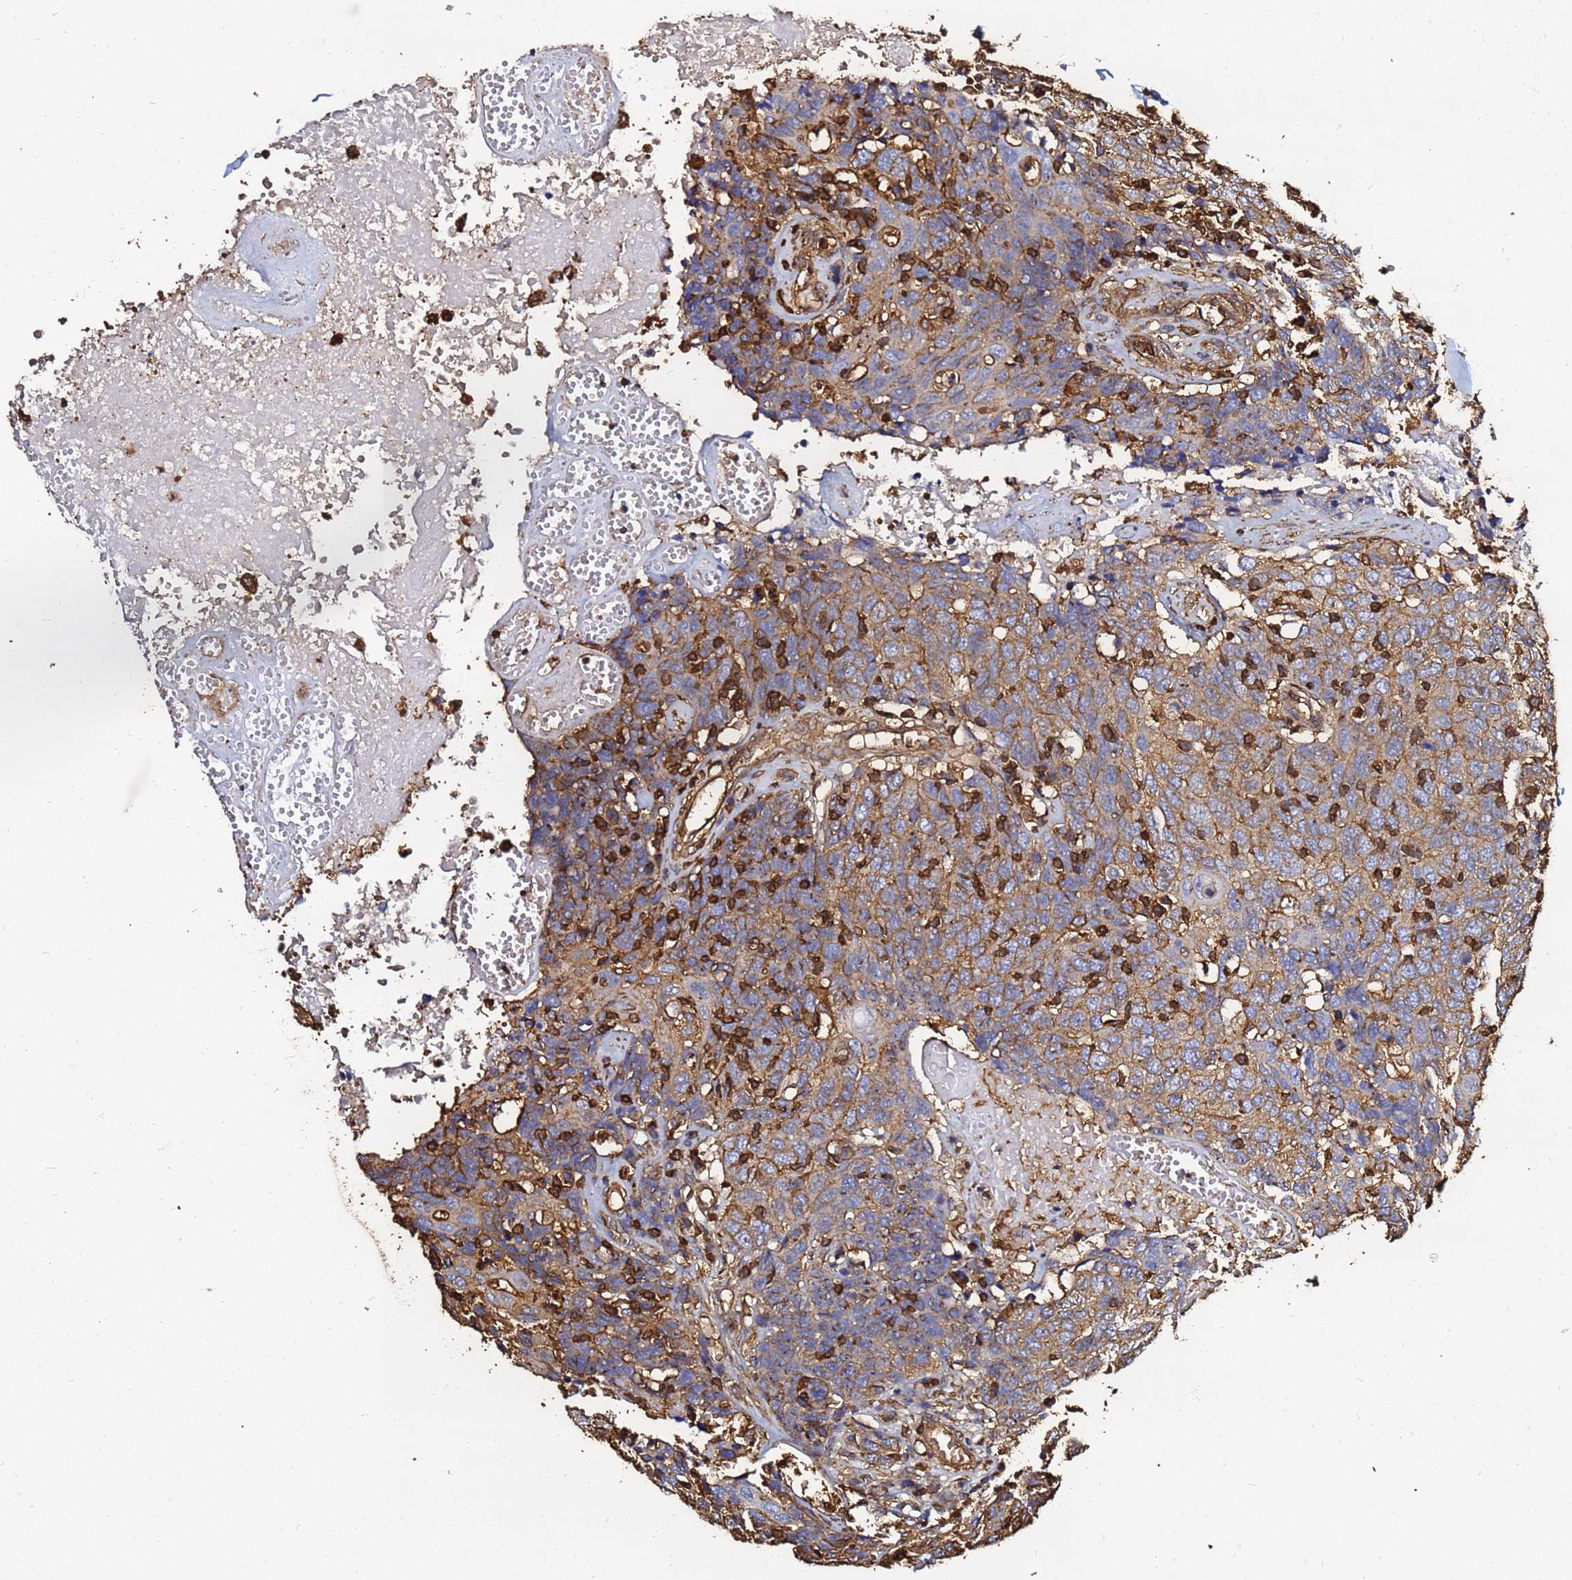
{"staining": {"intensity": "moderate", "quantity": "25%-75%", "location": "cytoplasmic/membranous"}, "tissue": "head and neck cancer", "cell_type": "Tumor cells", "image_type": "cancer", "snomed": [{"axis": "morphology", "description": "Squamous cell carcinoma, NOS"}, {"axis": "topography", "description": "Head-Neck"}], "caption": "Brown immunohistochemical staining in human head and neck cancer demonstrates moderate cytoplasmic/membranous staining in approximately 25%-75% of tumor cells.", "gene": "ACTB", "patient": {"sex": "male", "age": 66}}